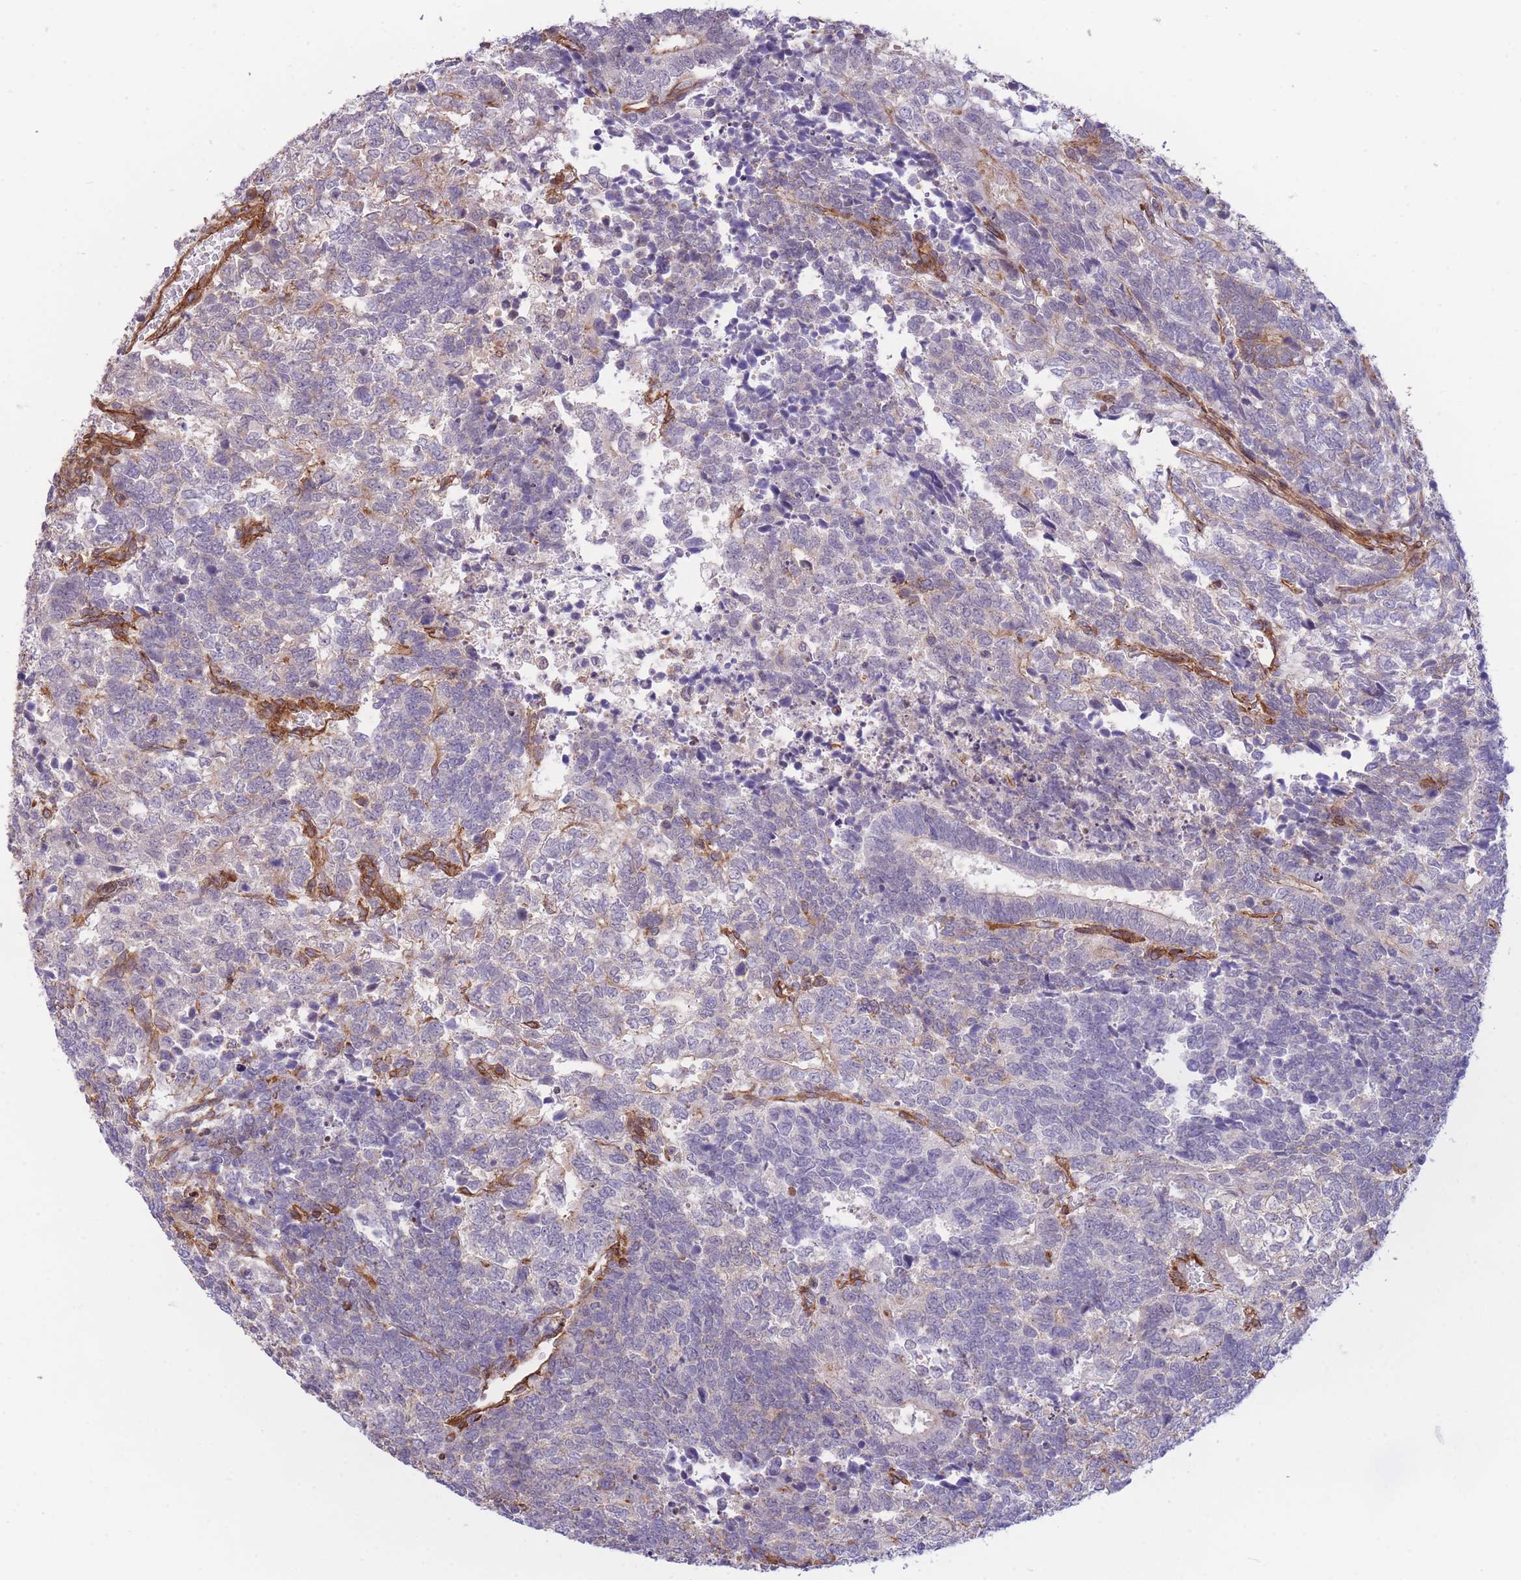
{"staining": {"intensity": "weak", "quantity": "<25%", "location": "cytoplasmic/membranous"}, "tissue": "testis cancer", "cell_type": "Tumor cells", "image_type": "cancer", "snomed": [{"axis": "morphology", "description": "Carcinoma, Embryonal, NOS"}, {"axis": "topography", "description": "Testis"}], "caption": "Tumor cells are negative for protein expression in human testis cancer (embryonal carcinoma). Nuclei are stained in blue.", "gene": "CDC25B", "patient": {"sex": "male", "age": 23}}